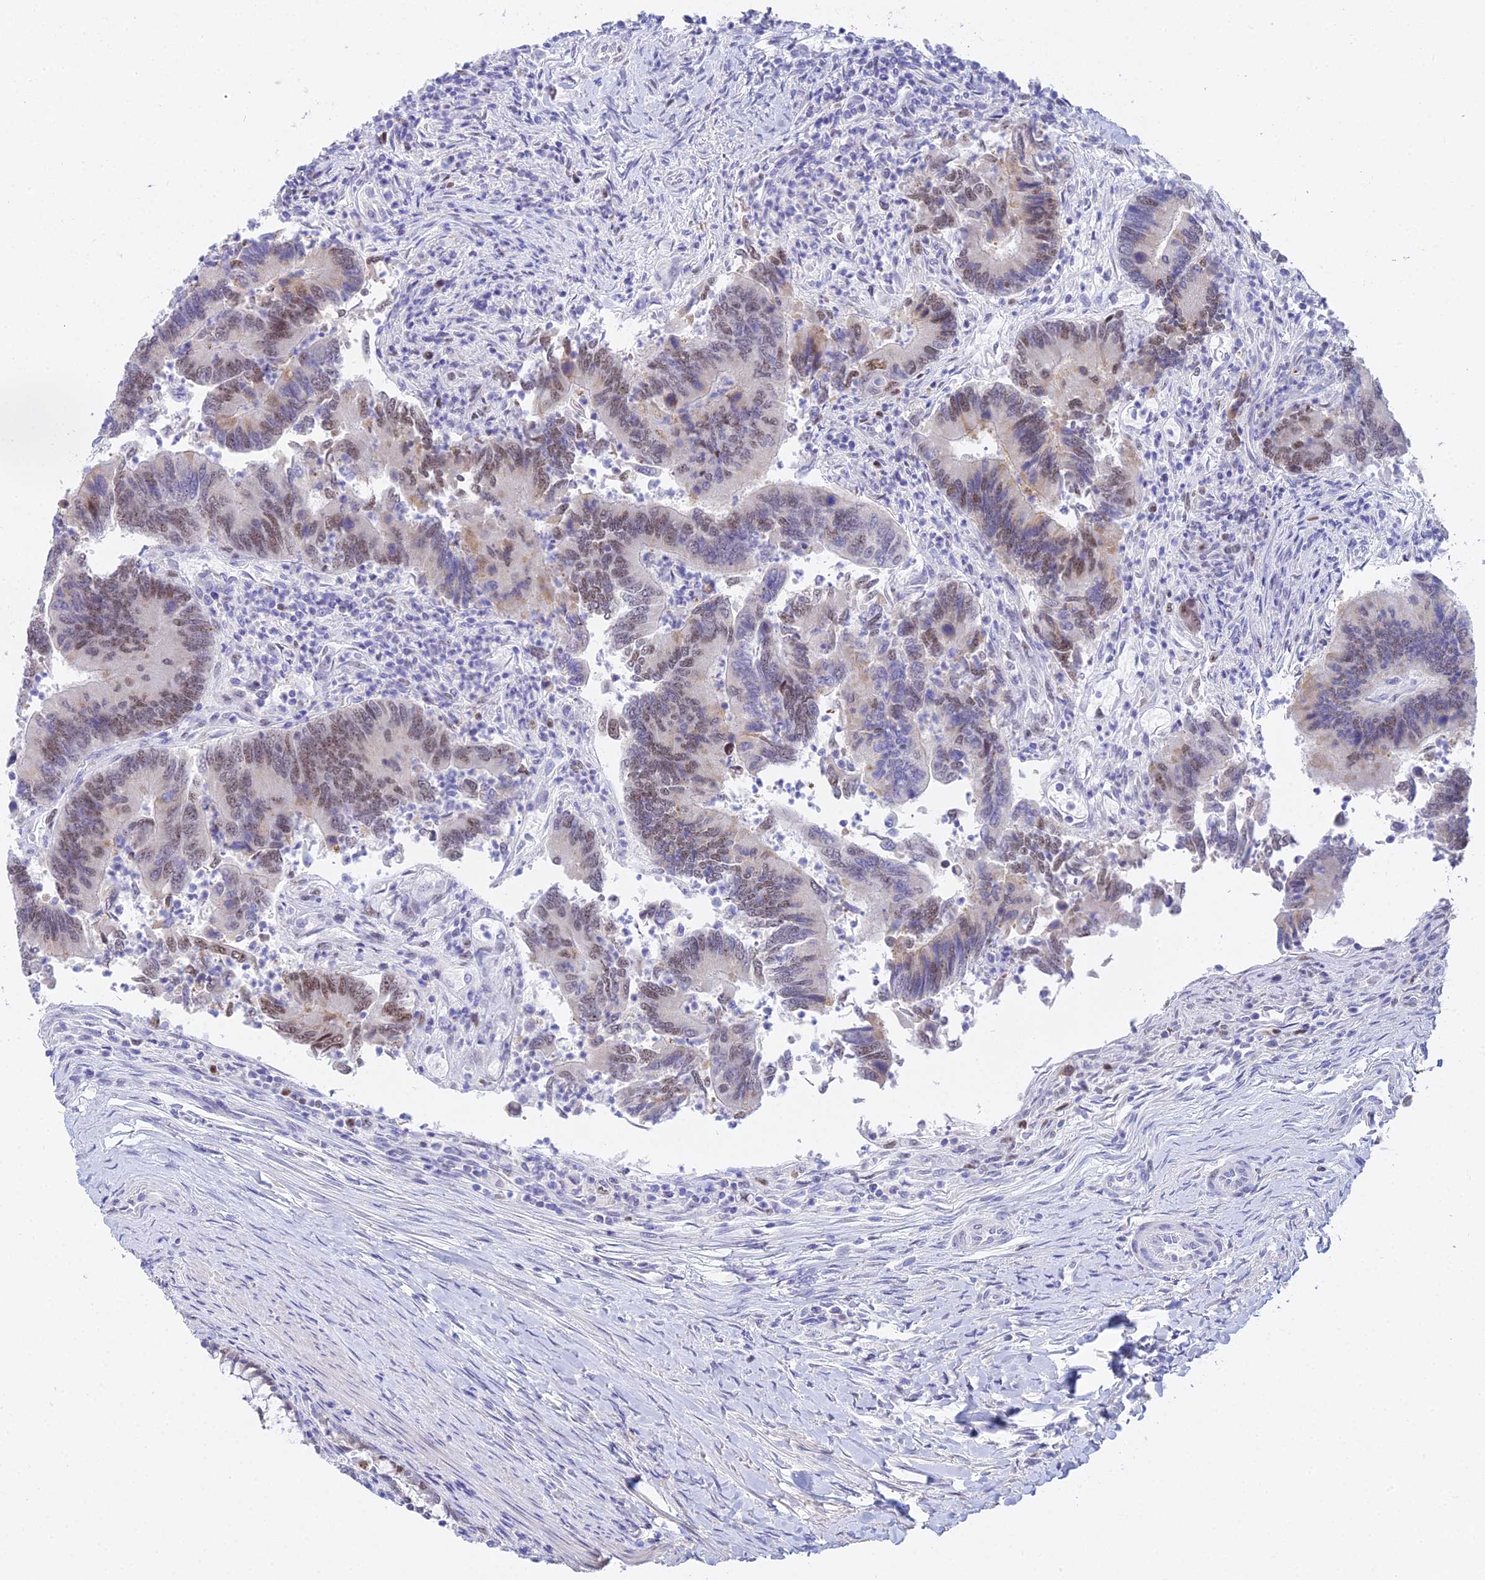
{"staining": {"intensity": "moderate", "quantity": "25%-75%", "location": "nuclear"}, "tissue": "colorectal cancer", "cell_type": "Tumor cells", "image_type": "cancer", "snomed": [{"axis": "morphology", "description": "Adenocarcinoma, NOS"}, {"axis": "topography", "description": "Colon"}], "caption": "Immunohistochemical staining of human colorectal adenocarcinoma exhibits moderate nuclear protein staining in approximately 25%-75% of tumor cells.", "gene": "MCM2", "patient": {"sex": "female", "age": 67}}